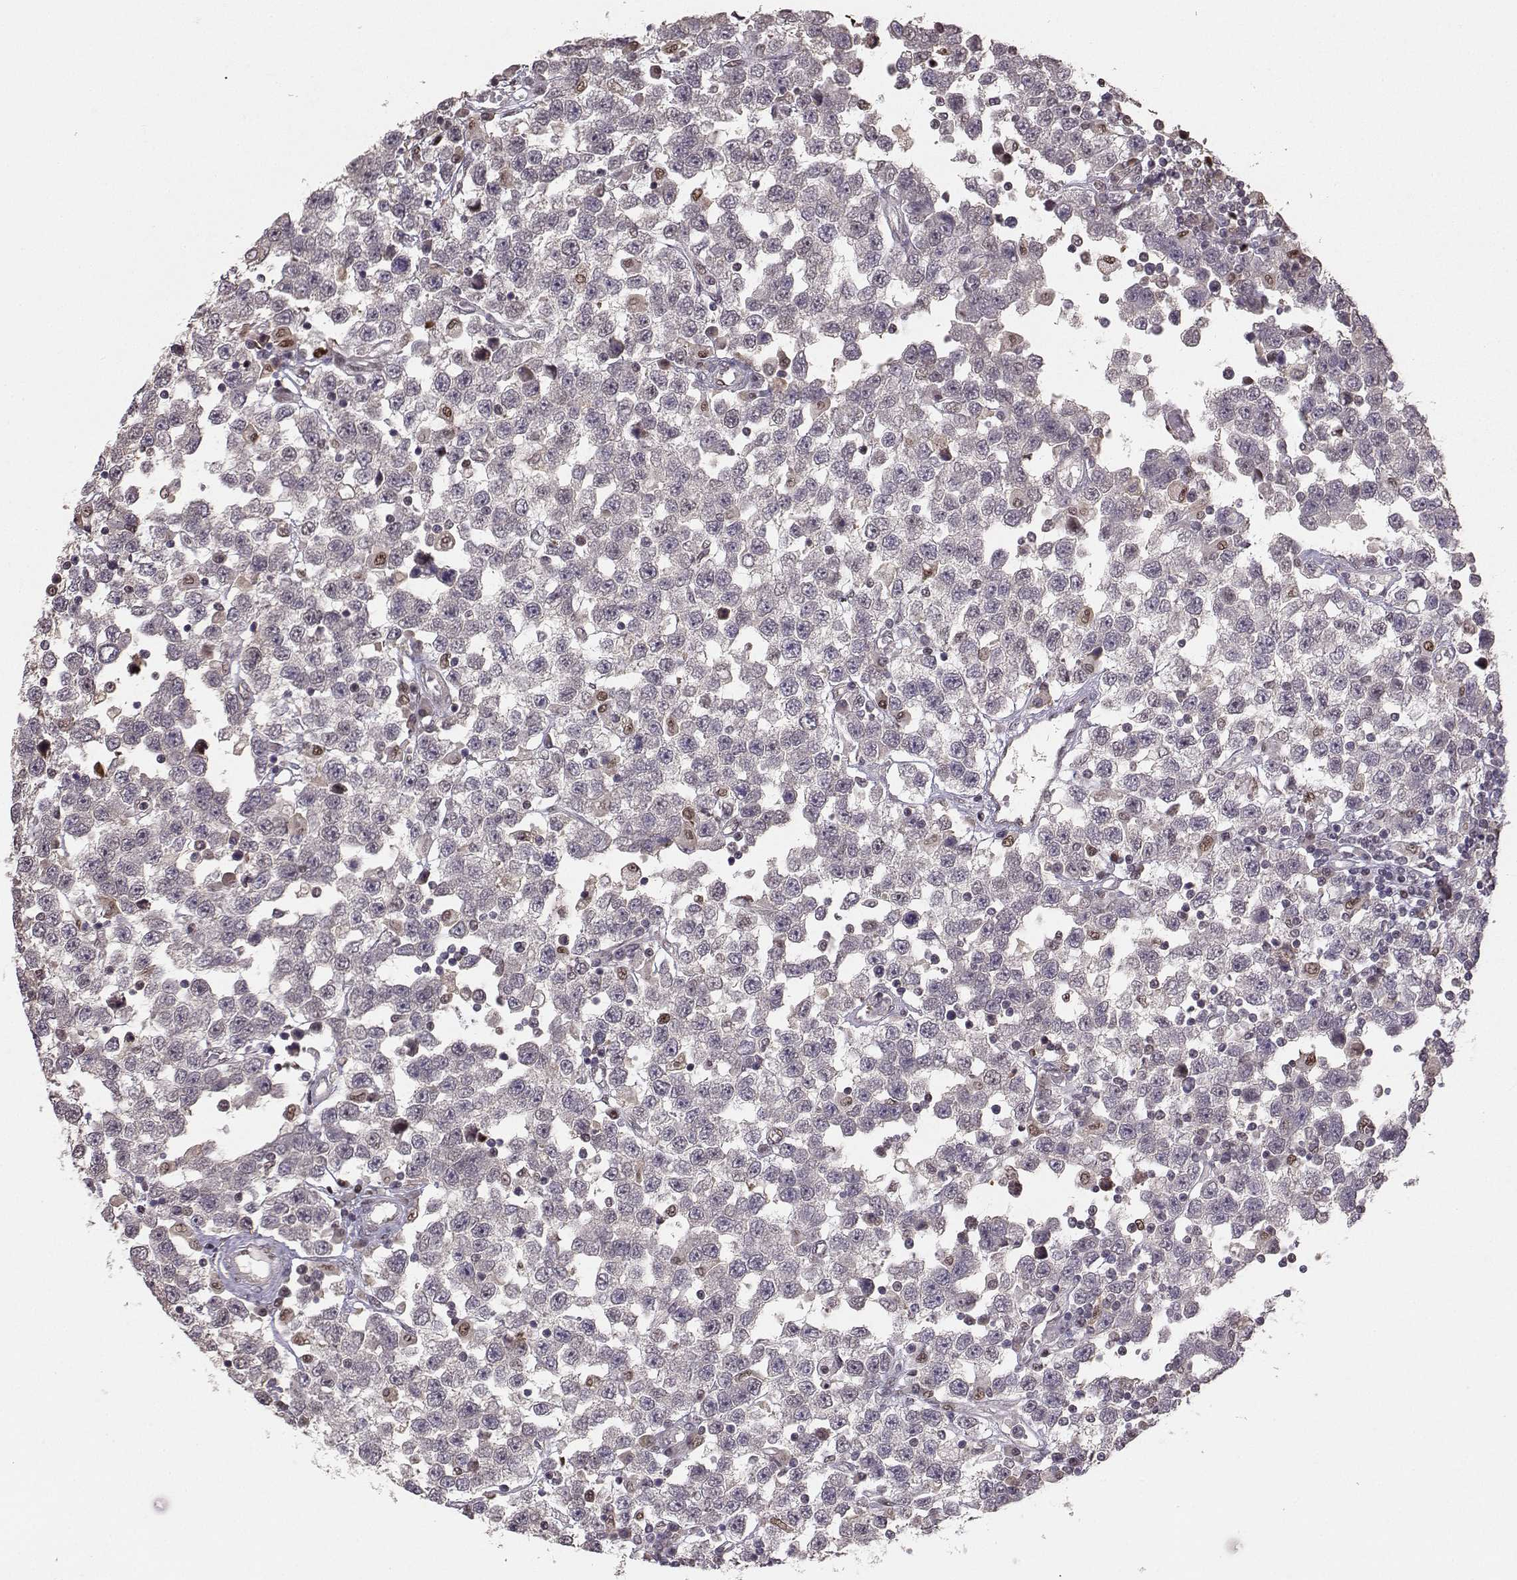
{"staining": {"intensity": "weak", "quantity": "<25%", "location": "nuclear"}, "tissue": "testis cancer", "cell_type": "Tumor cells", "image_type": "cancer", "snomed": [{"axis": "morphology", "description": "Seminoma, NOS"}, {"axis": "topography", "description": "Testis"}], "caption": "IHC of testis cancer exhibits no staining in tumor cells. (DAB immunohistochemistry (IHC), high magnification).", "gene": "PKP2", "patient": {"sex": "male", "age": 34}}